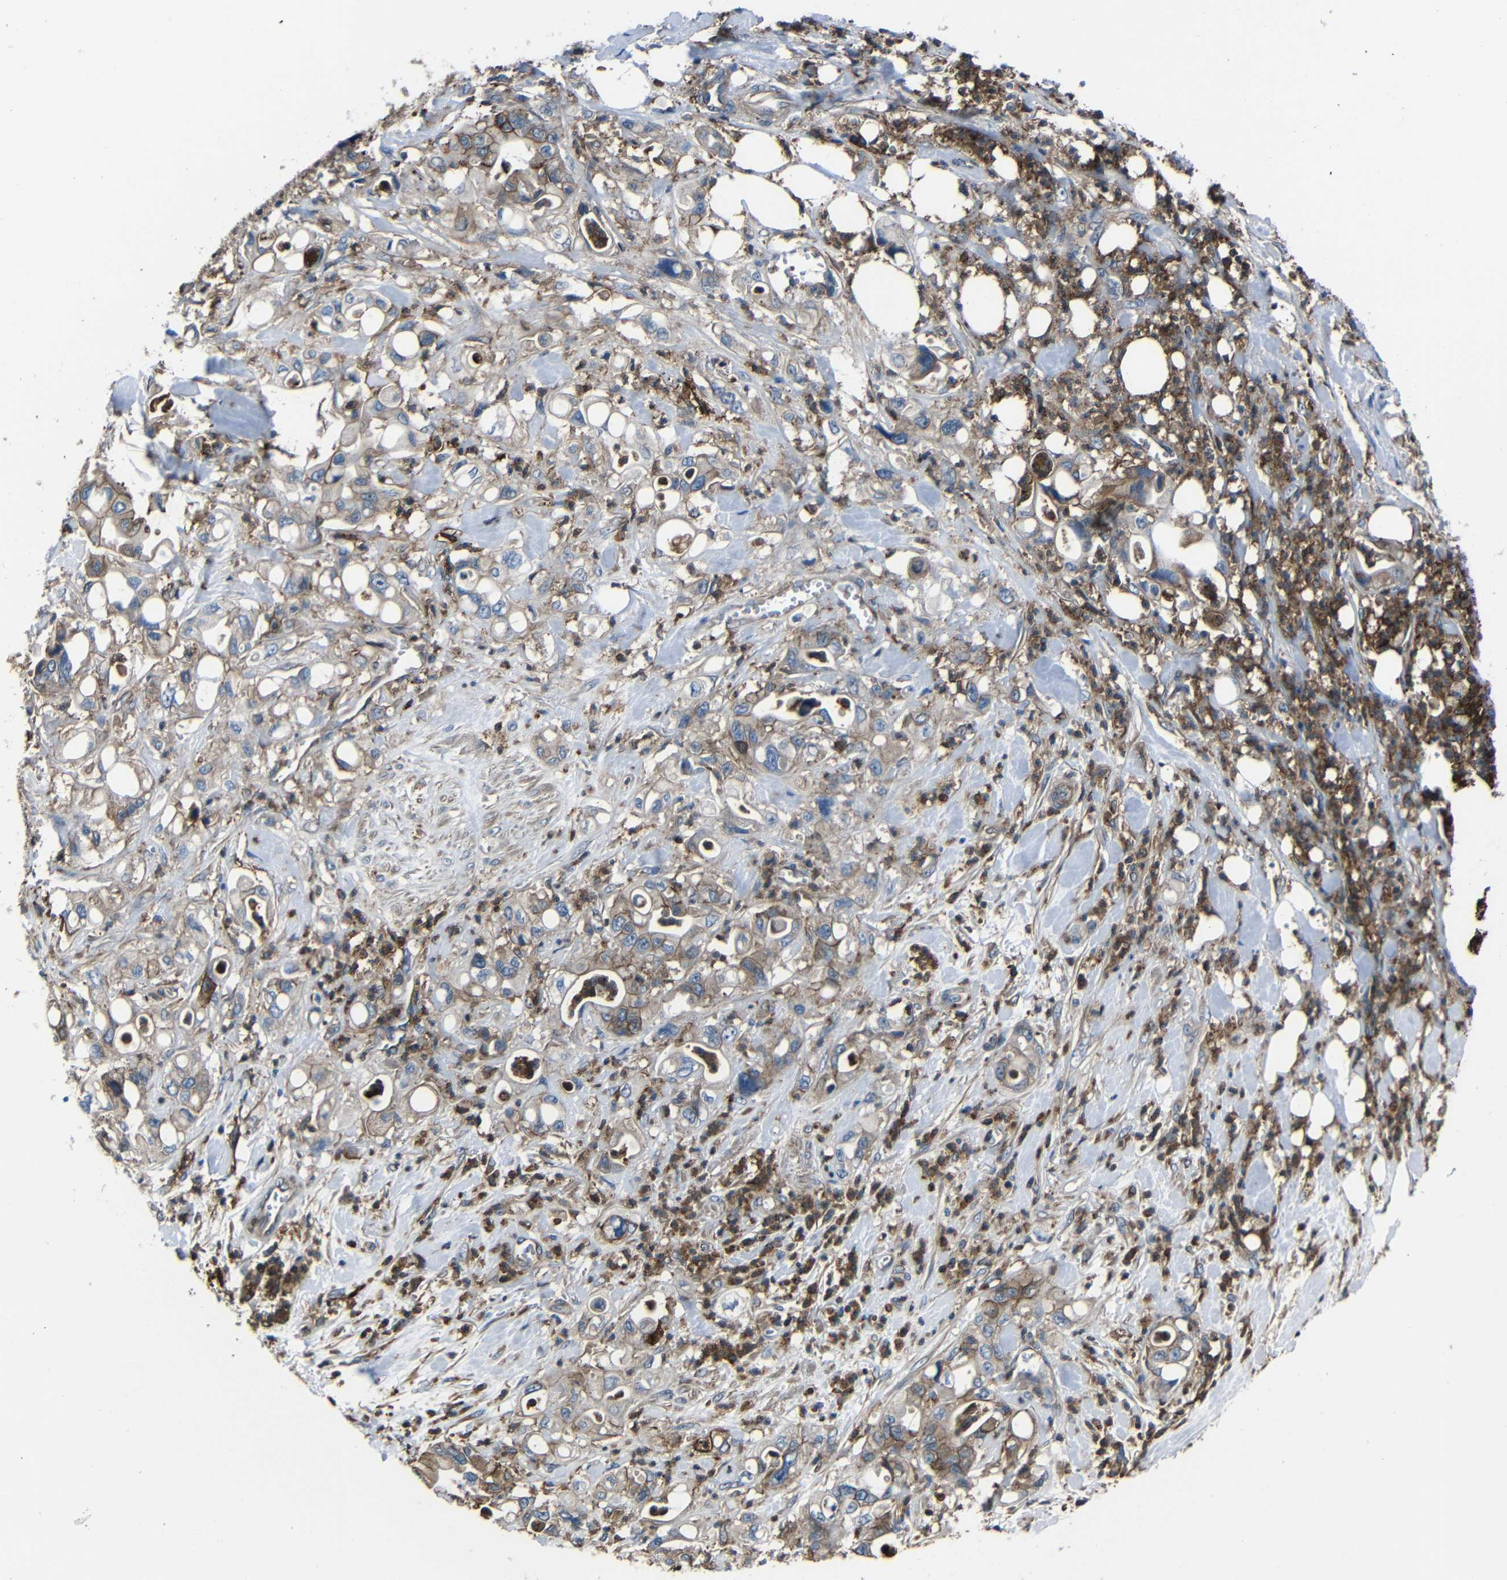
{"staining": {"intensity": "weak", "quantity": "25%-75%", "location": "cytoplasmic/membranous"}, "tissue": "pancreatic cancer", "cell_type": "Tumor cells", "image_type": "cancer", "snomed": [{"axis": "morphology", "description": "Adenocarcinoma, NOS"}, {"axis": "topography", "description": "Pancreas"}], "caption": "Pancreatic adenocarcinoma stained for a protein (brown) demonstrates weak cytoplasmic/membranous positive staining in approximately 25%-75% of tumor cells.", "gene": "ADGRE5", "patient": {"sex": "male", "age": 70}}